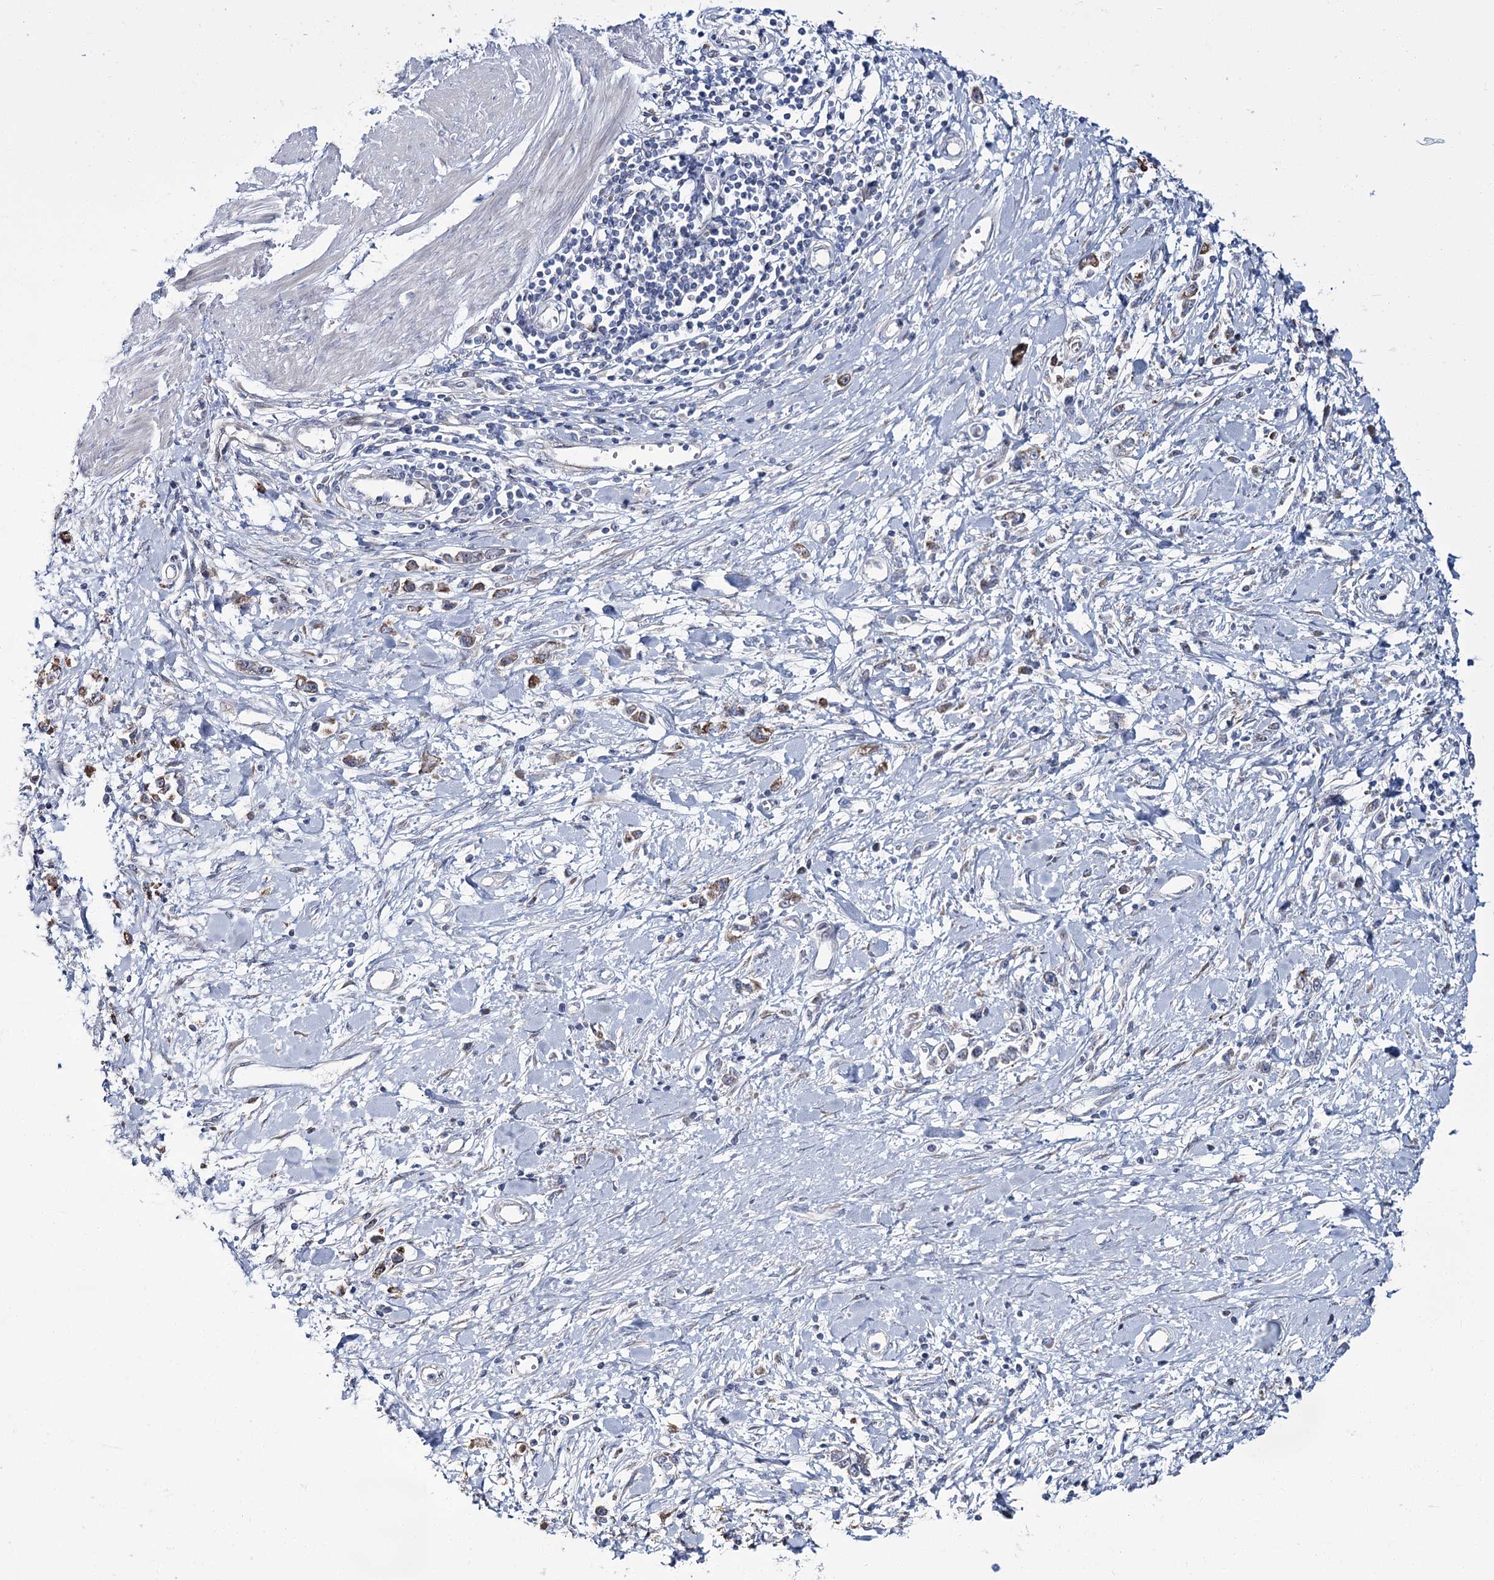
{"staining": {"intensity": "weak", "quantity": "25%-75%", "location": "cytoplasmic/membranous"}, "tissue": "stomach cancer", "cell_type": "Tumor cells", "image_type": "cancer", "snomed": [{"axis": "morphology", "description": "Adenocarcinoma, NOS"}, {"axis": "topography", "description": "Stomach"}], "caption": "The image reveals a brown stain indicating the presence of a protein in the cytoplasmic/membranous of tumor cells in stomach cancer (adenocarcinoma). (Brightfield microscopy of DAB IHC at high magnification).", "gene": "CPLANE1", "patient": {"sex": "female", "age": 76}}